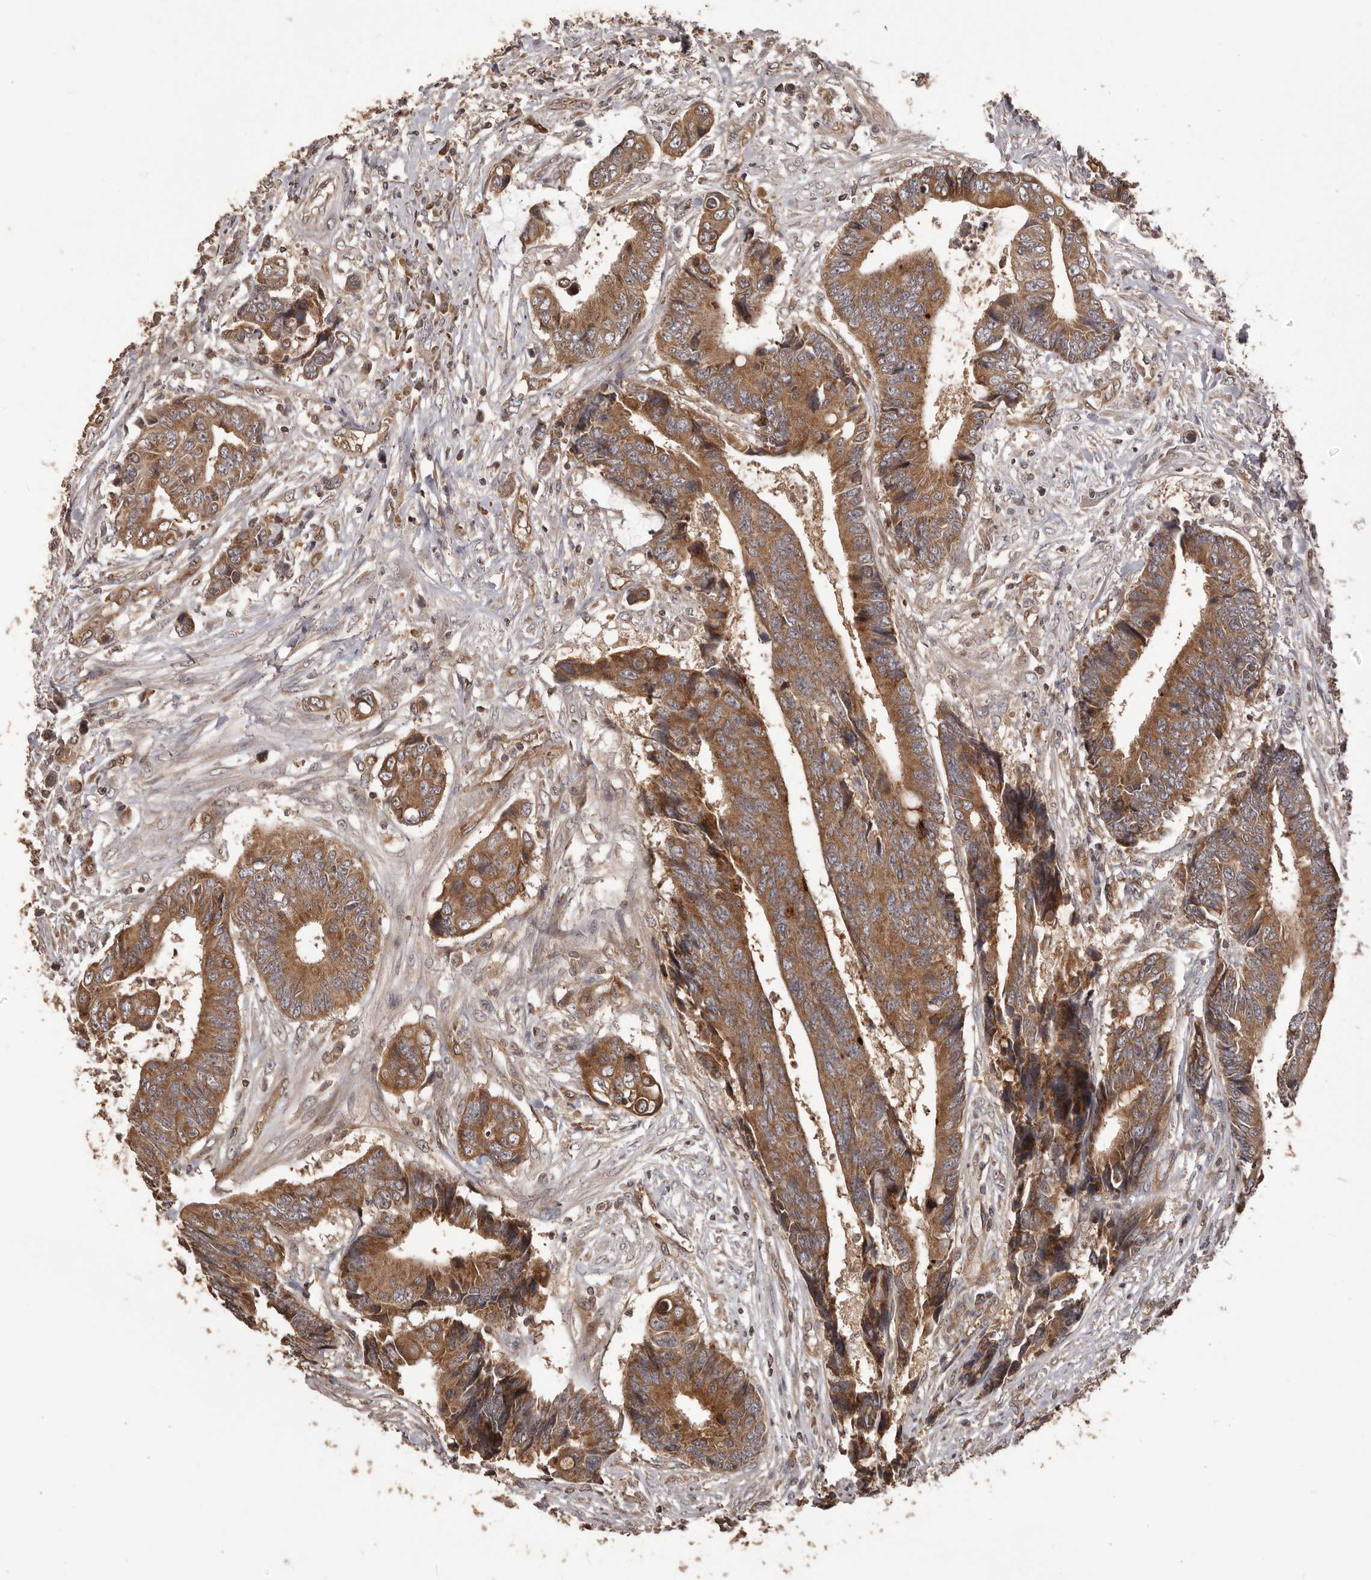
{"staining": {"intensity": "strong", "quantity": ">75%", "location": "cytoplasmic/membranous"}, "tissue": "colorectal cancer", "cell_type": "Tumor cells", "image_type": "cancer", "snomed": [{"axis": "morphology", "description": "Adenocarcinoma, NOS"}, {"axis": "topography", "description": "Rectum"}], "caption": "The immunohistochemical stain highlights strong cytoplasmic/membranous staining in tumor cells of colorectal cancer tissue.", "gene": "QRSL1", "patient": {"sex": "male", "age": 84}}